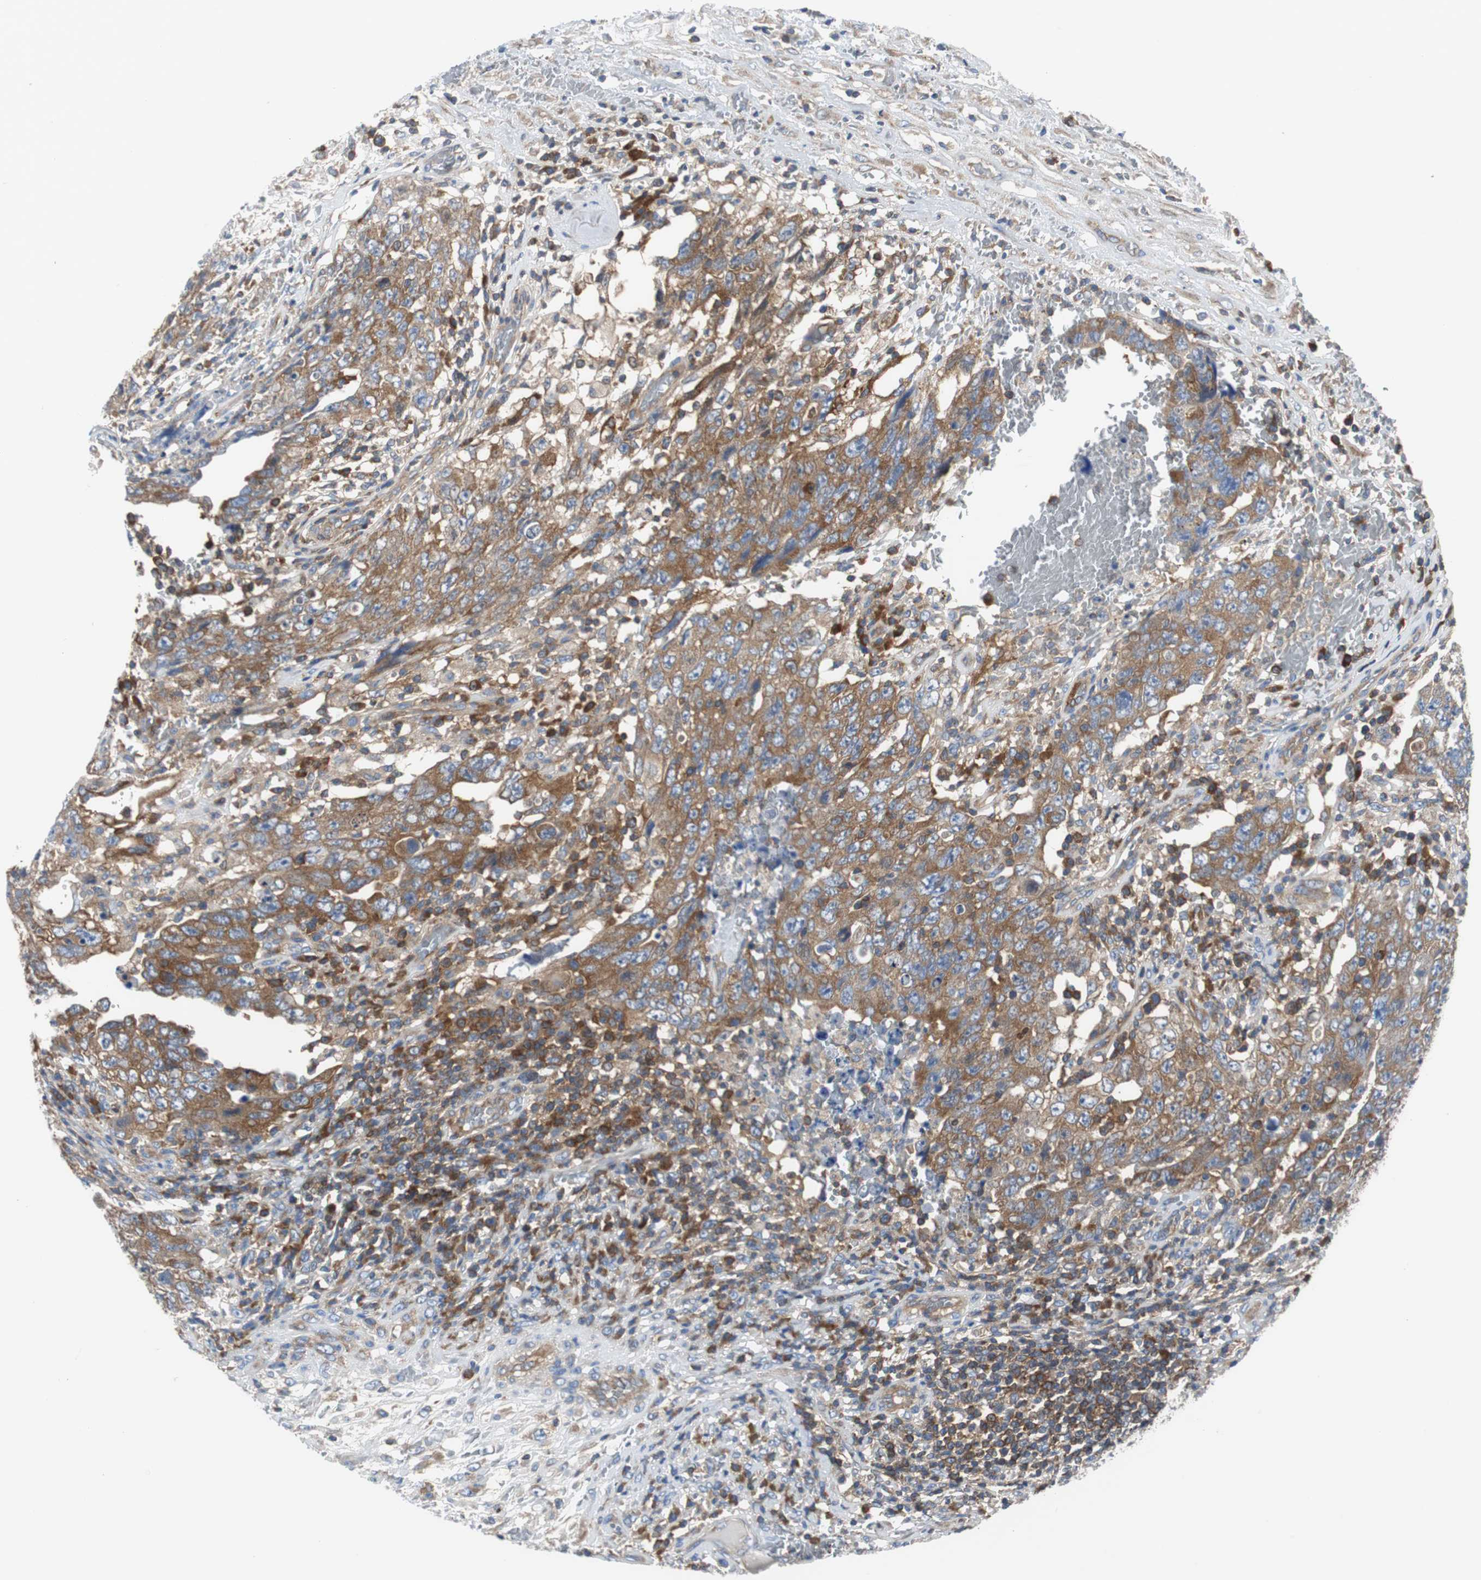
{"staining": {"intensity": "moderate", "quantity": ">75%", "location": "cytoplasmic/membranous"}, "tissue": "testis cancer", "cell_type": "Tumor cells", "image_type": "cancer", "snomed": [{"axis": "morphology", "description": "Carcinoma, Embryonal, NOS"}, {"axis": "topography", "description": "Testis"}], "caption": "High-magnification brightfield microscopy of testis embryonal carcinoma stained with DAB (3,3'-diaminobenzidine) (brown) and counterstained with hematoxylin (blue). tumor cells exhibit moderate cytoplasmic/membranous expression is identified in about>75% of cells.", "gene": "BRAF", "patient": {"sex": "male", "age": 26}}